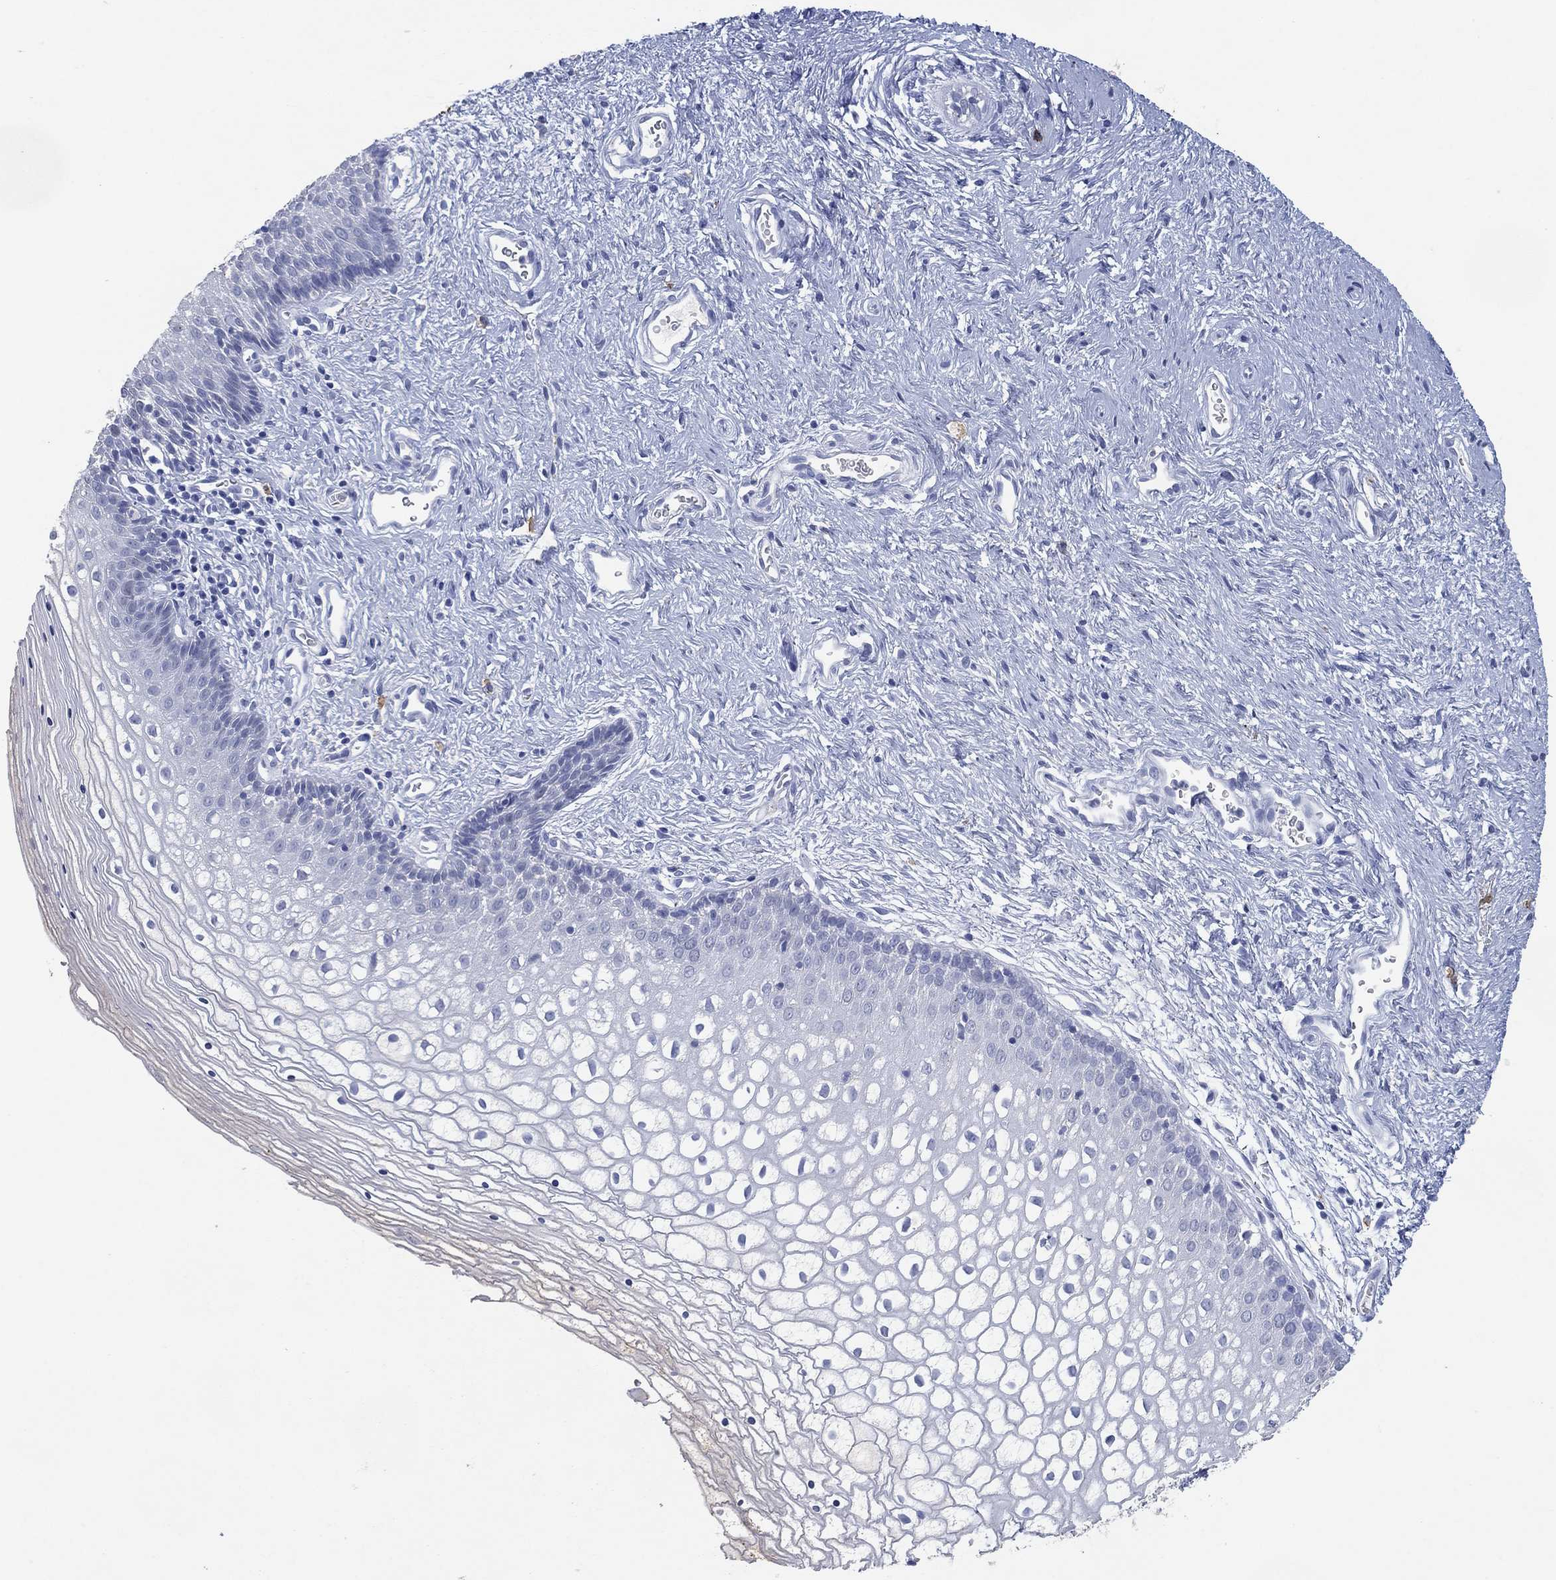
{"staining": {"intensity": "negative", "quantity": "none", "location": "none"}, "tissue": "vagina", "cell_type": "Squamous epithelial cells", "image_type": "normal", "snomed": [{"axis": "morphology", "description": "Normal tissue, NOS"}, {"axis": "topography", "description": "Vagina"}], "caption": "High magnification brightfield microscopy of normal vagina stained with DAB (3,3'-diaminobenzidine) (brown) and counterstained with hematoxylin (blue): squamous epithelial cells show no significant expression. (Brightfield microscopy of DAB IHC at high magnification).", "gene": "FSCN2", "patient": {"sex": "female", "age": 32}}